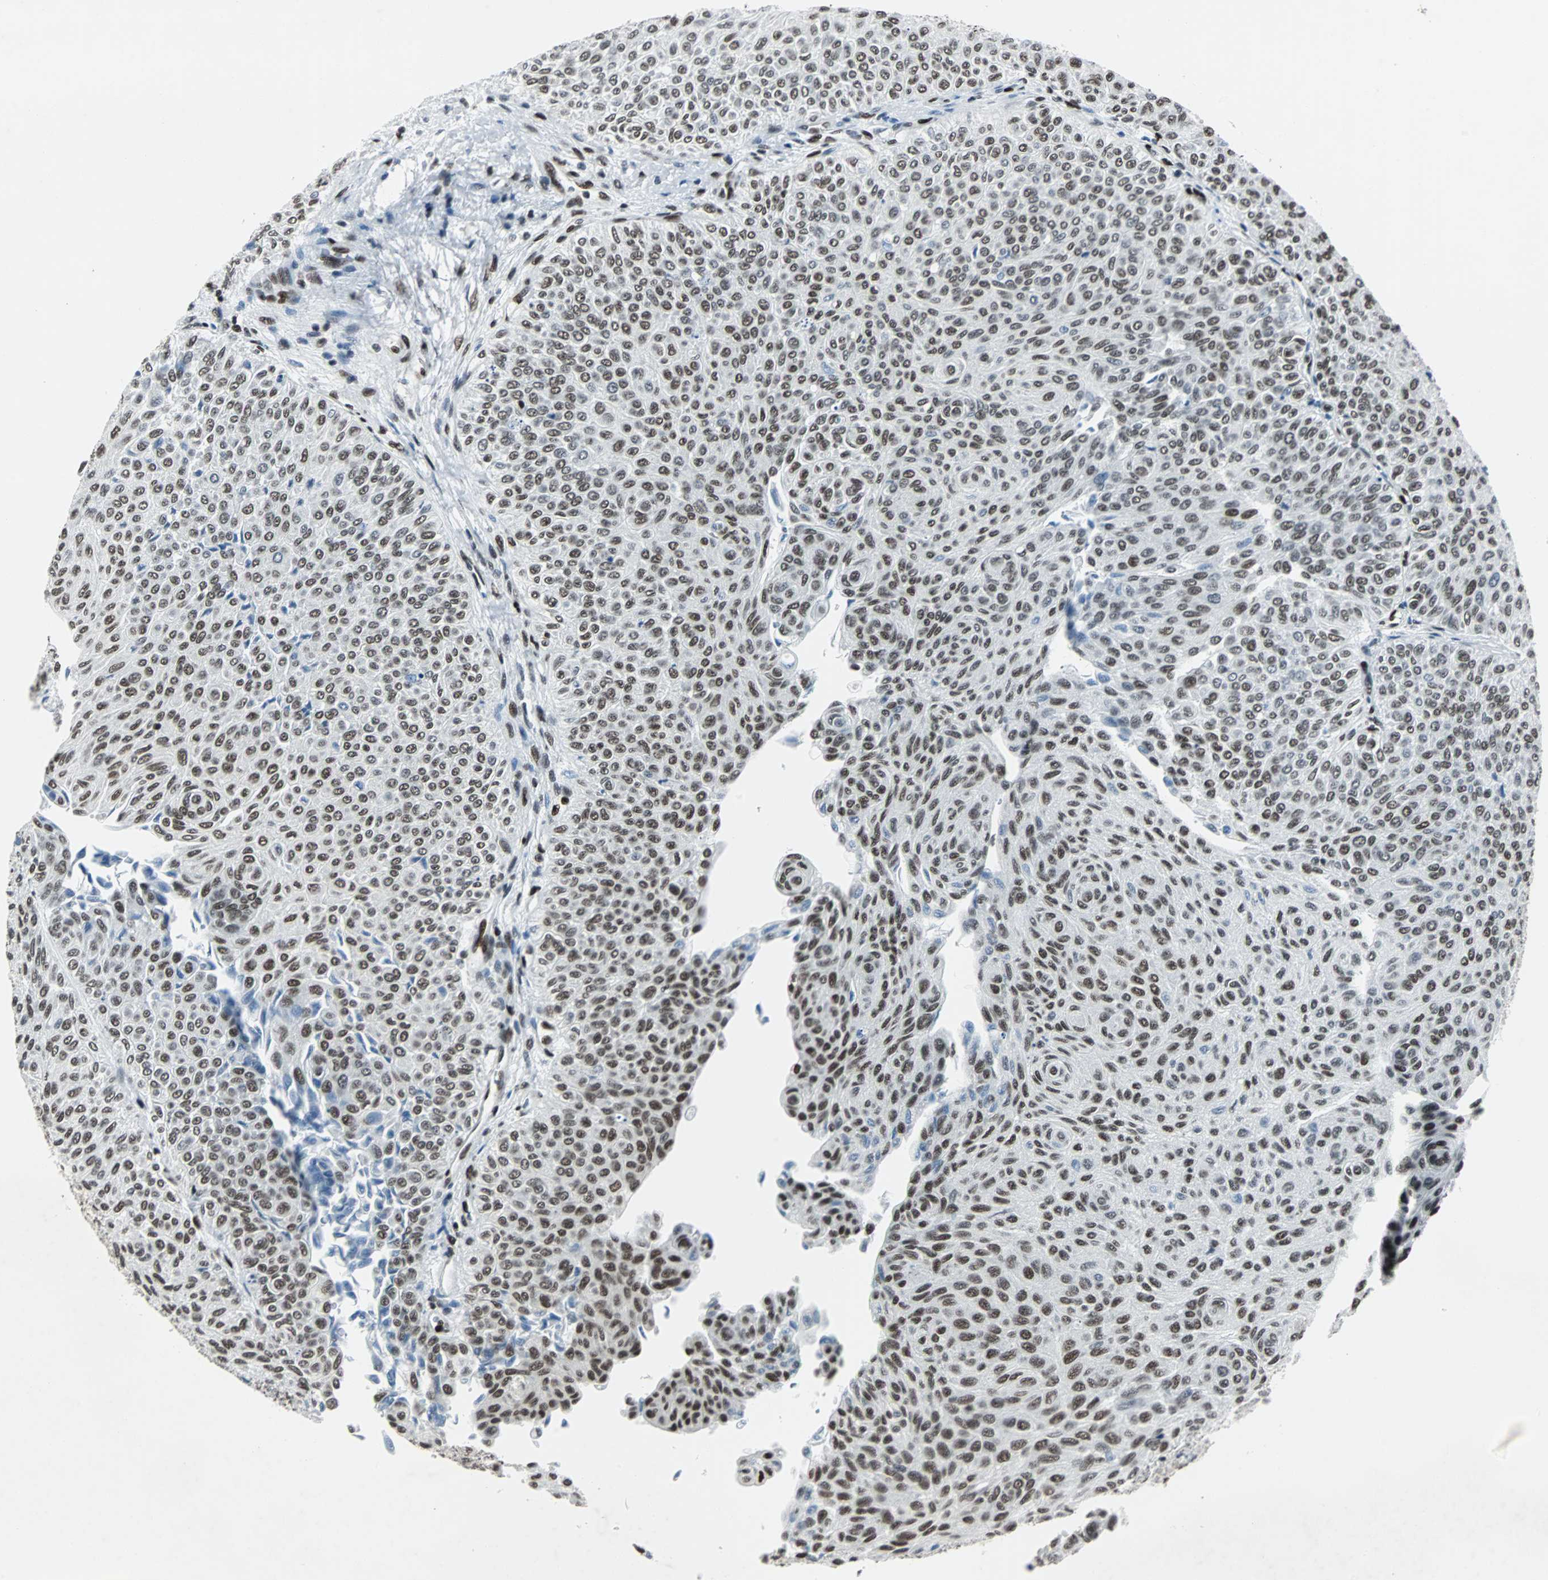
{"staining": {"intensity": "moderate", "quantity": ">75%", "location": "nuclear"}, "tissue": "urothelial cancer", "cell_type": "Tumor cells", "image_type": "cancer", "snomed": [{"axis": "morphology", "description": "Urothelial carcinoma, Low grade"}, {"axis": "topography", "description": "Urinary bladder"}], "caption": "Brown immunohistochemical staining in human low-grade urothelial carcinoma shows moderate nuclear expression in approximately >75% of tumor cells.", "gene": "MEF2D", "patient": {"sex": "male", "age": 78}}